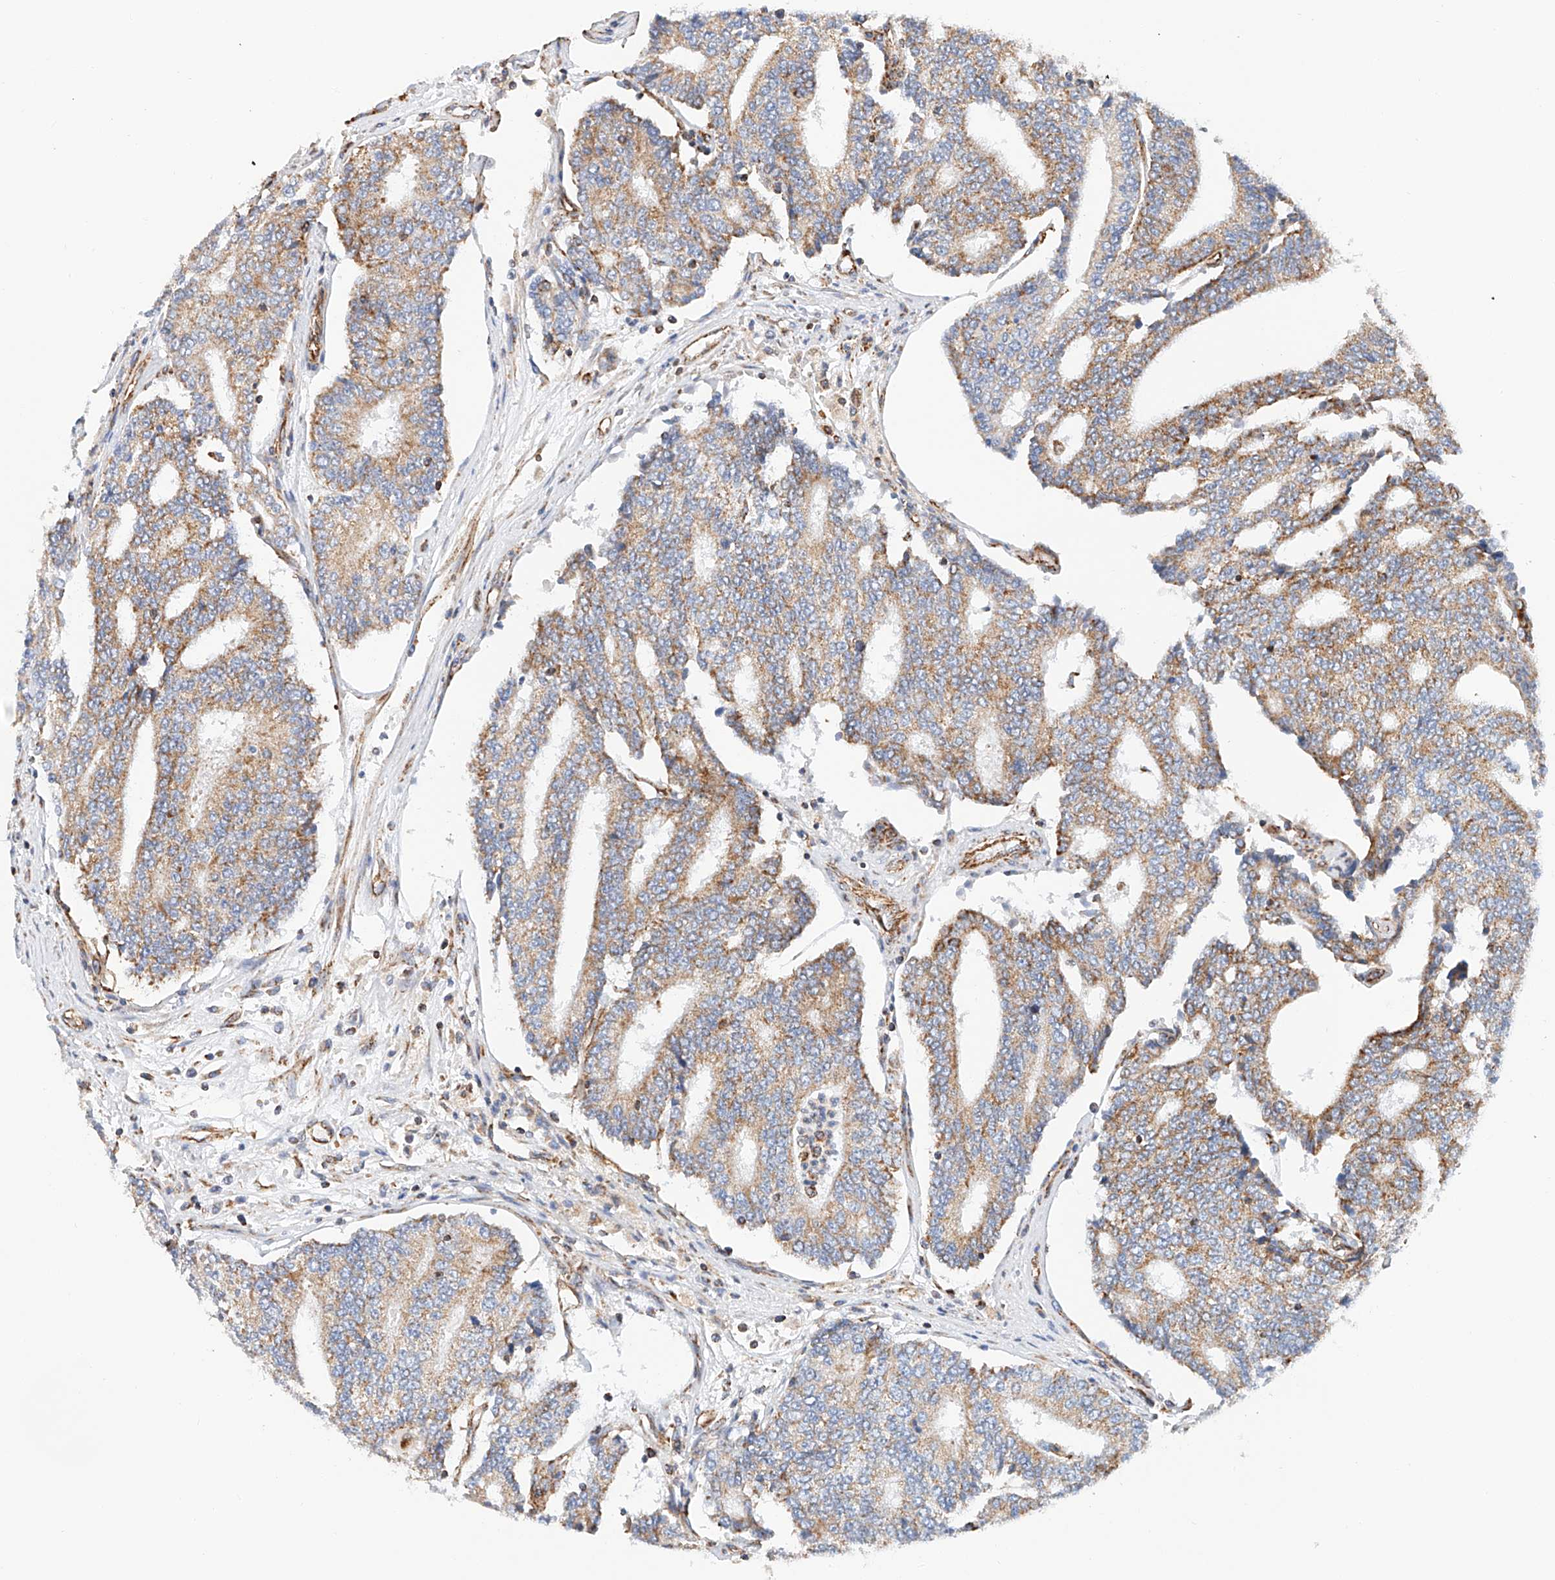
{"staining": {"intensity": "moderate", "quantity": ">75%", "location": "cytoplasmic/membranous"}, "tissue": "prostate cancer", "cell_type": "Tumor cells", "image_type": "cancer", "snomed": [{"axis": "morphology", "description": "Normal tissue, NOS"}, {"axis": "morphology", "description": "Adenocarcinoma, High grade"}, {"axis": "topography", "description": "Prostate"}, {"axis": "topography", "description": "Seminal veicle"}], "caption": "A brown stain highlights moderate cytoplasmic/membranous staining of a protein in prostate cancer (high-grade adenocarcinoma) tumor cells.", "gene": "NDUFV3", "patient": {"sex": "male", "age": 55}}